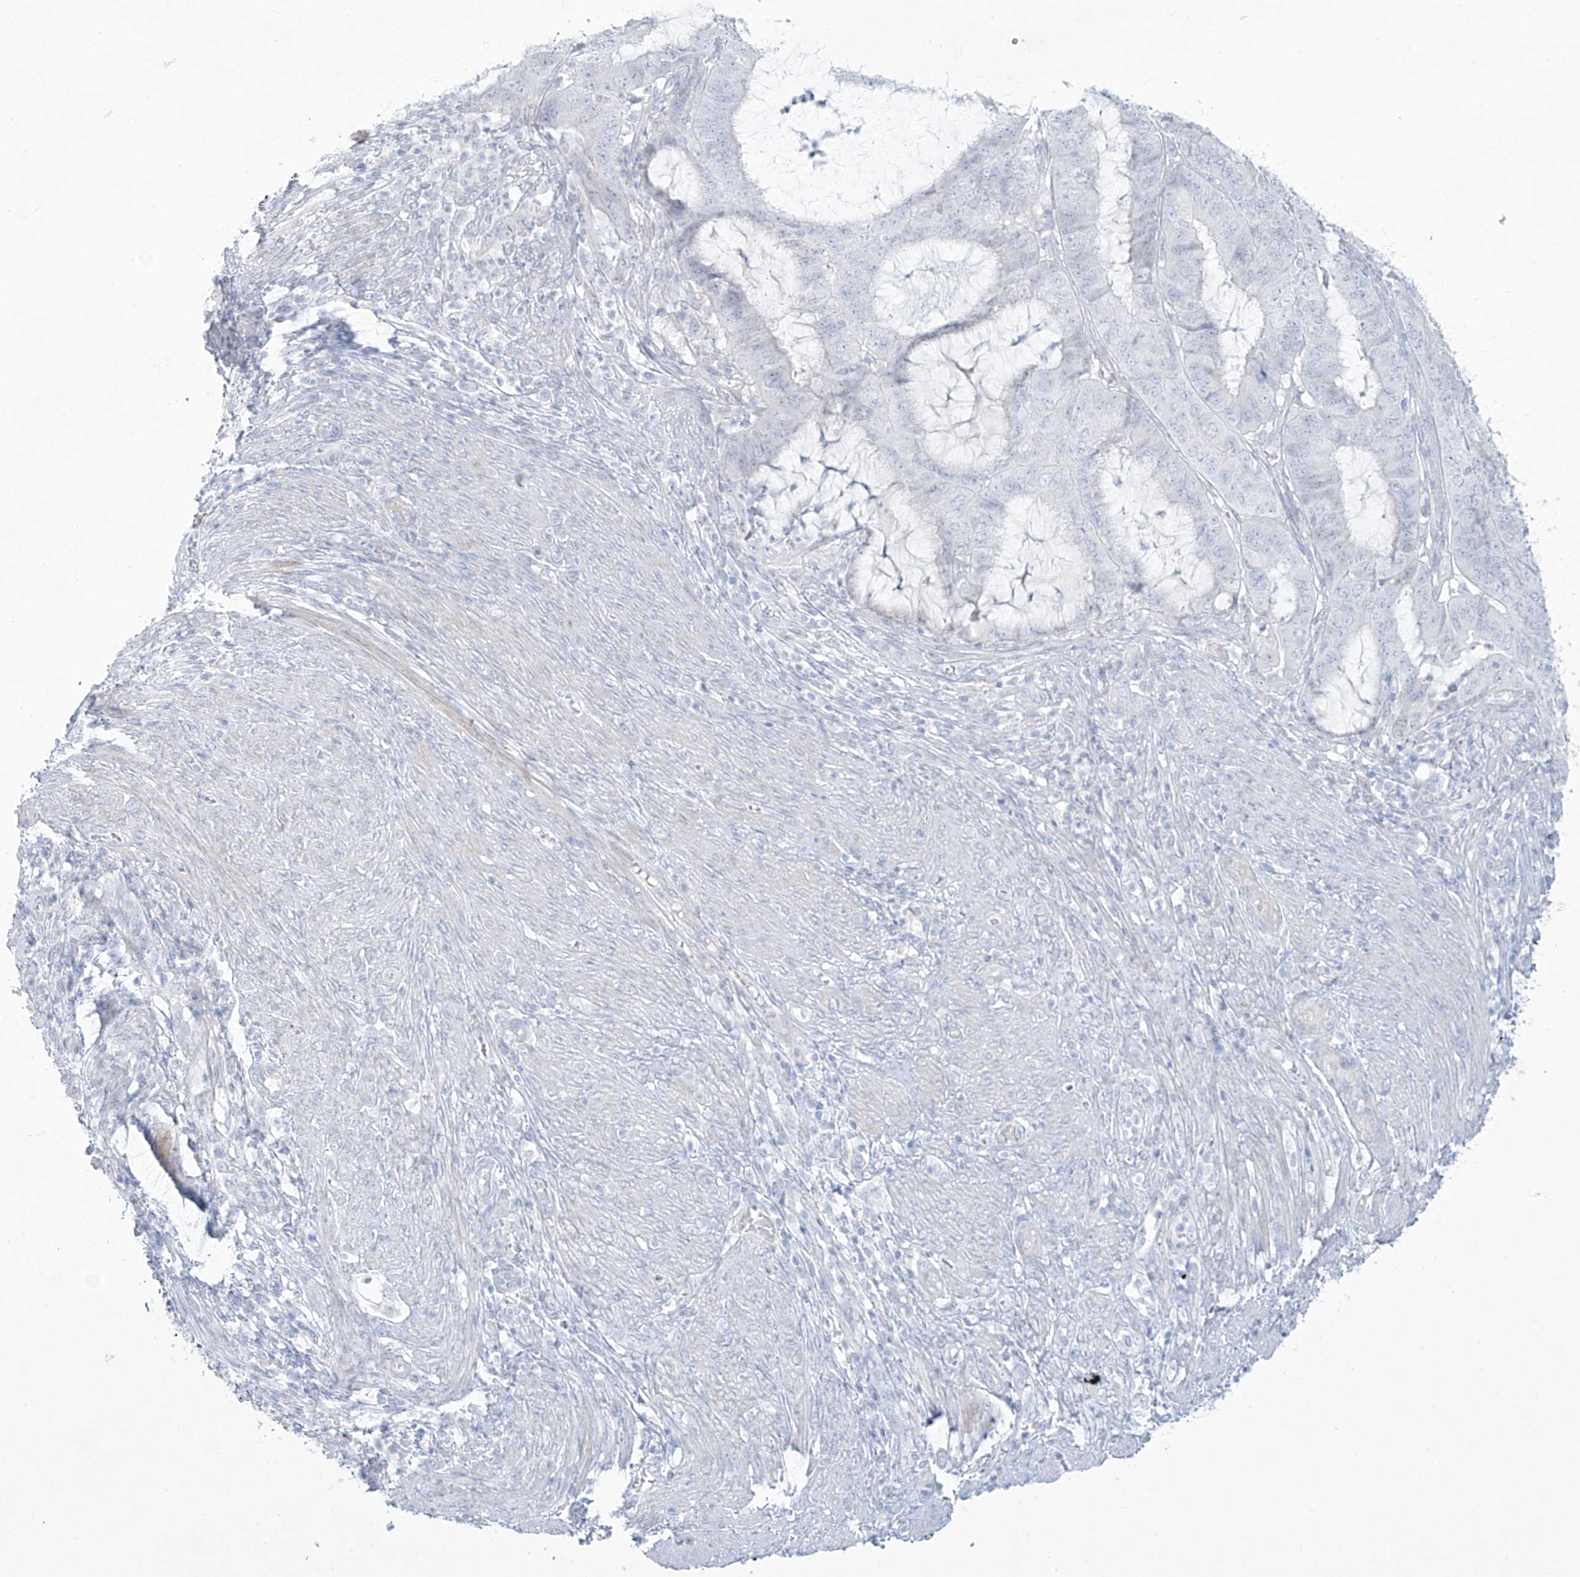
{"staining": {"intensity": "negative", "quantity": "none", "location": "none"}, "tissue": "endometrial cancer", "cell_type": "Tumor cells", "image_type": "cancer", "snomed": [{"axis": "morphology", "description": "Adenocarcinoma, NOS"}, {"axis": "topography", "description": "Endometrium"}], "caption": "High magnification brightfield microscopy of adenocarcinoma (endometrial) stained with DAB (3,3'-diaminobenzidine) (brown) and counterstained with hematoxylin (blue): tumor cells show no significant positivity.", "gene": "PAX6", "patient": {"sex": "female", "age": 51}}